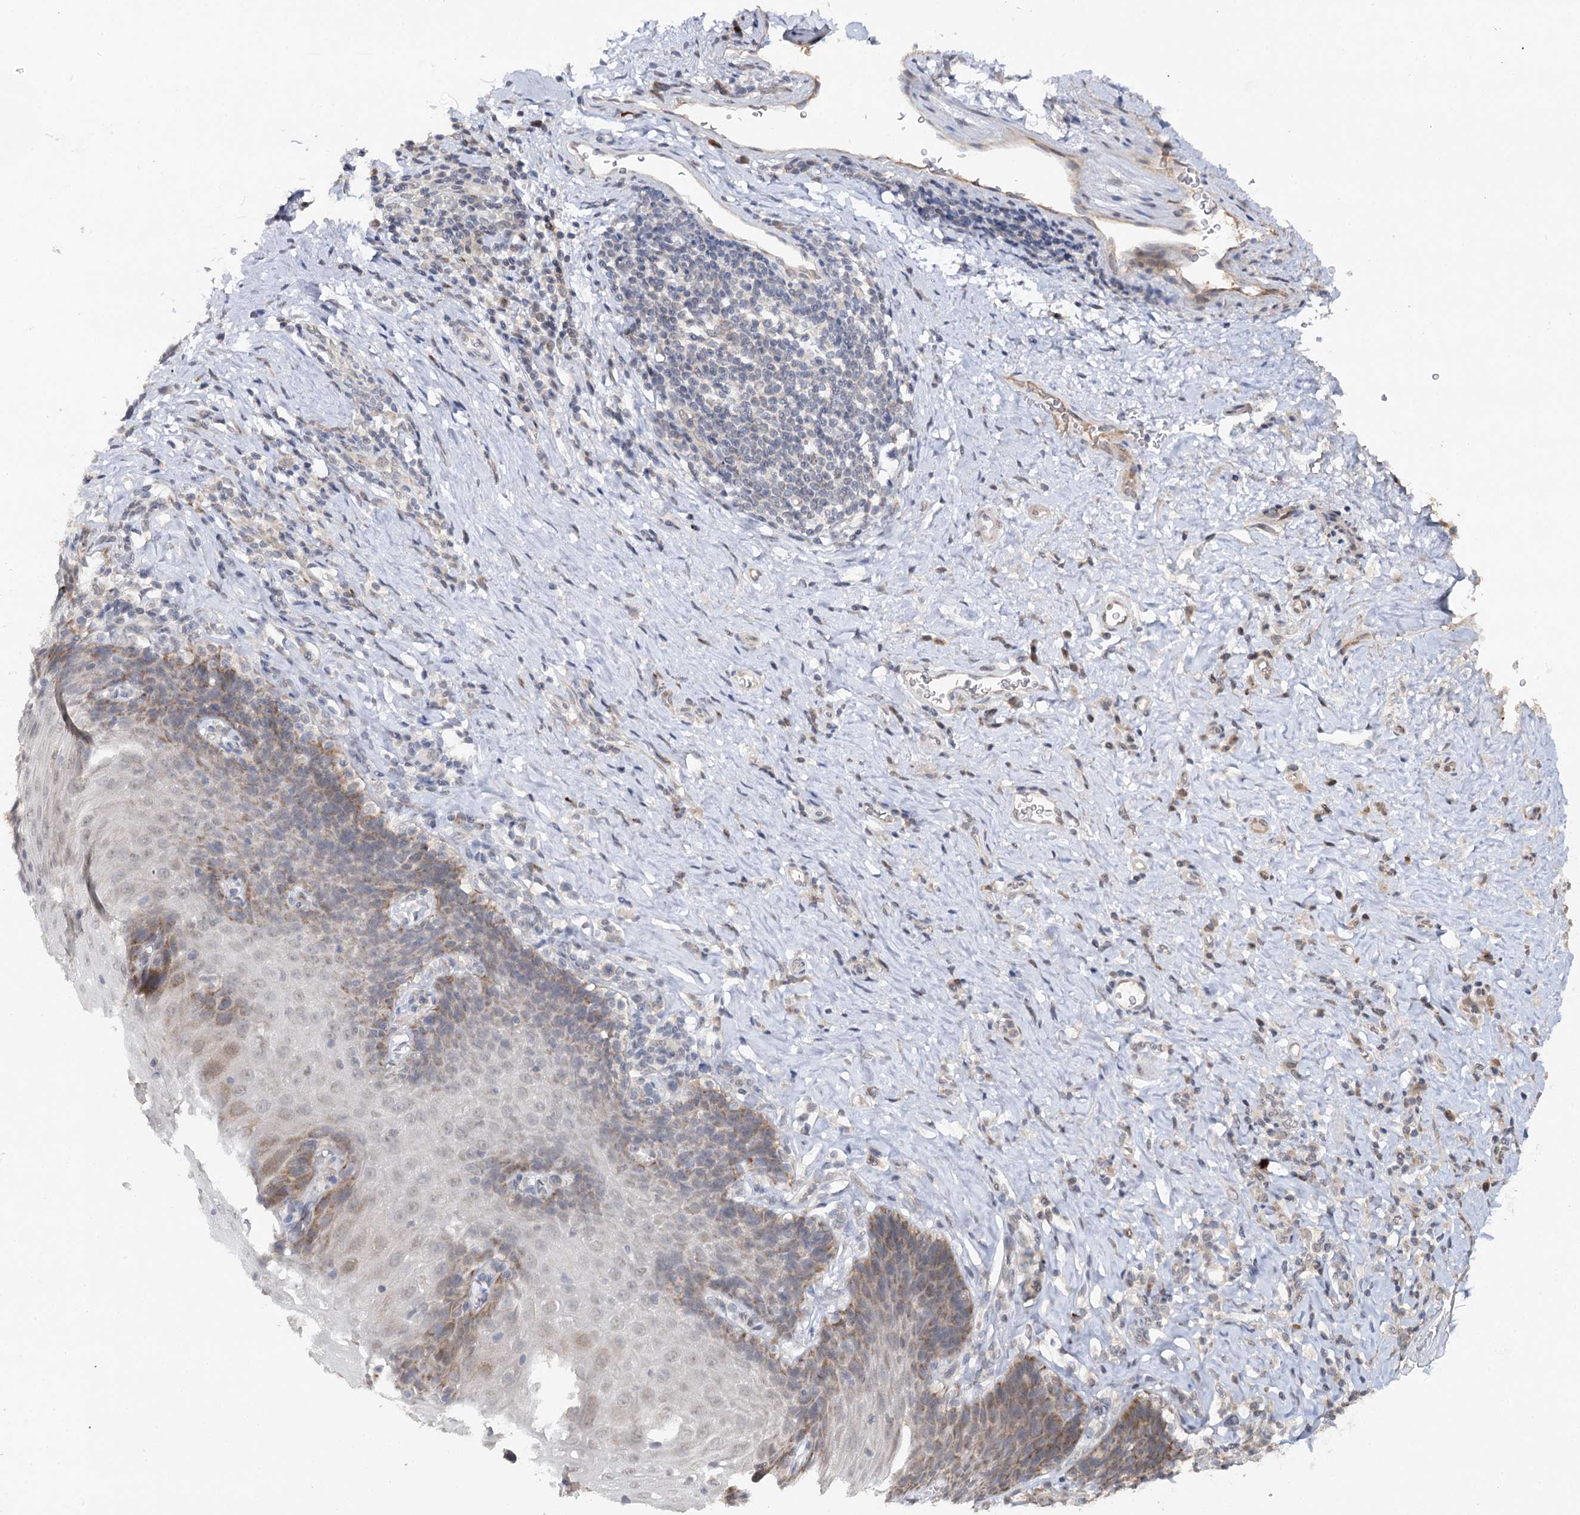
{"staining": {"intensity": "moderate", "quantity": "25%-75%", "location": "cytoplasmic/membranous,nuclear"}, "tissue": "esophagus", "cell_type": "Squamous epithelial cells", "image_type": "normal", "snomed": [{"axis": "morphology", "description": "Normal tissue, NOS"}, {"axis": "topography", "description": "Esophagus"}], "caption": "A brown stain labels moderate cytoplasmic/membranous,nuclear expression of a protein in squamous epithelial cells of normal human esophagus.", "gene": "ZNRF3", "patient": {"sex": "female", "age": 61}}